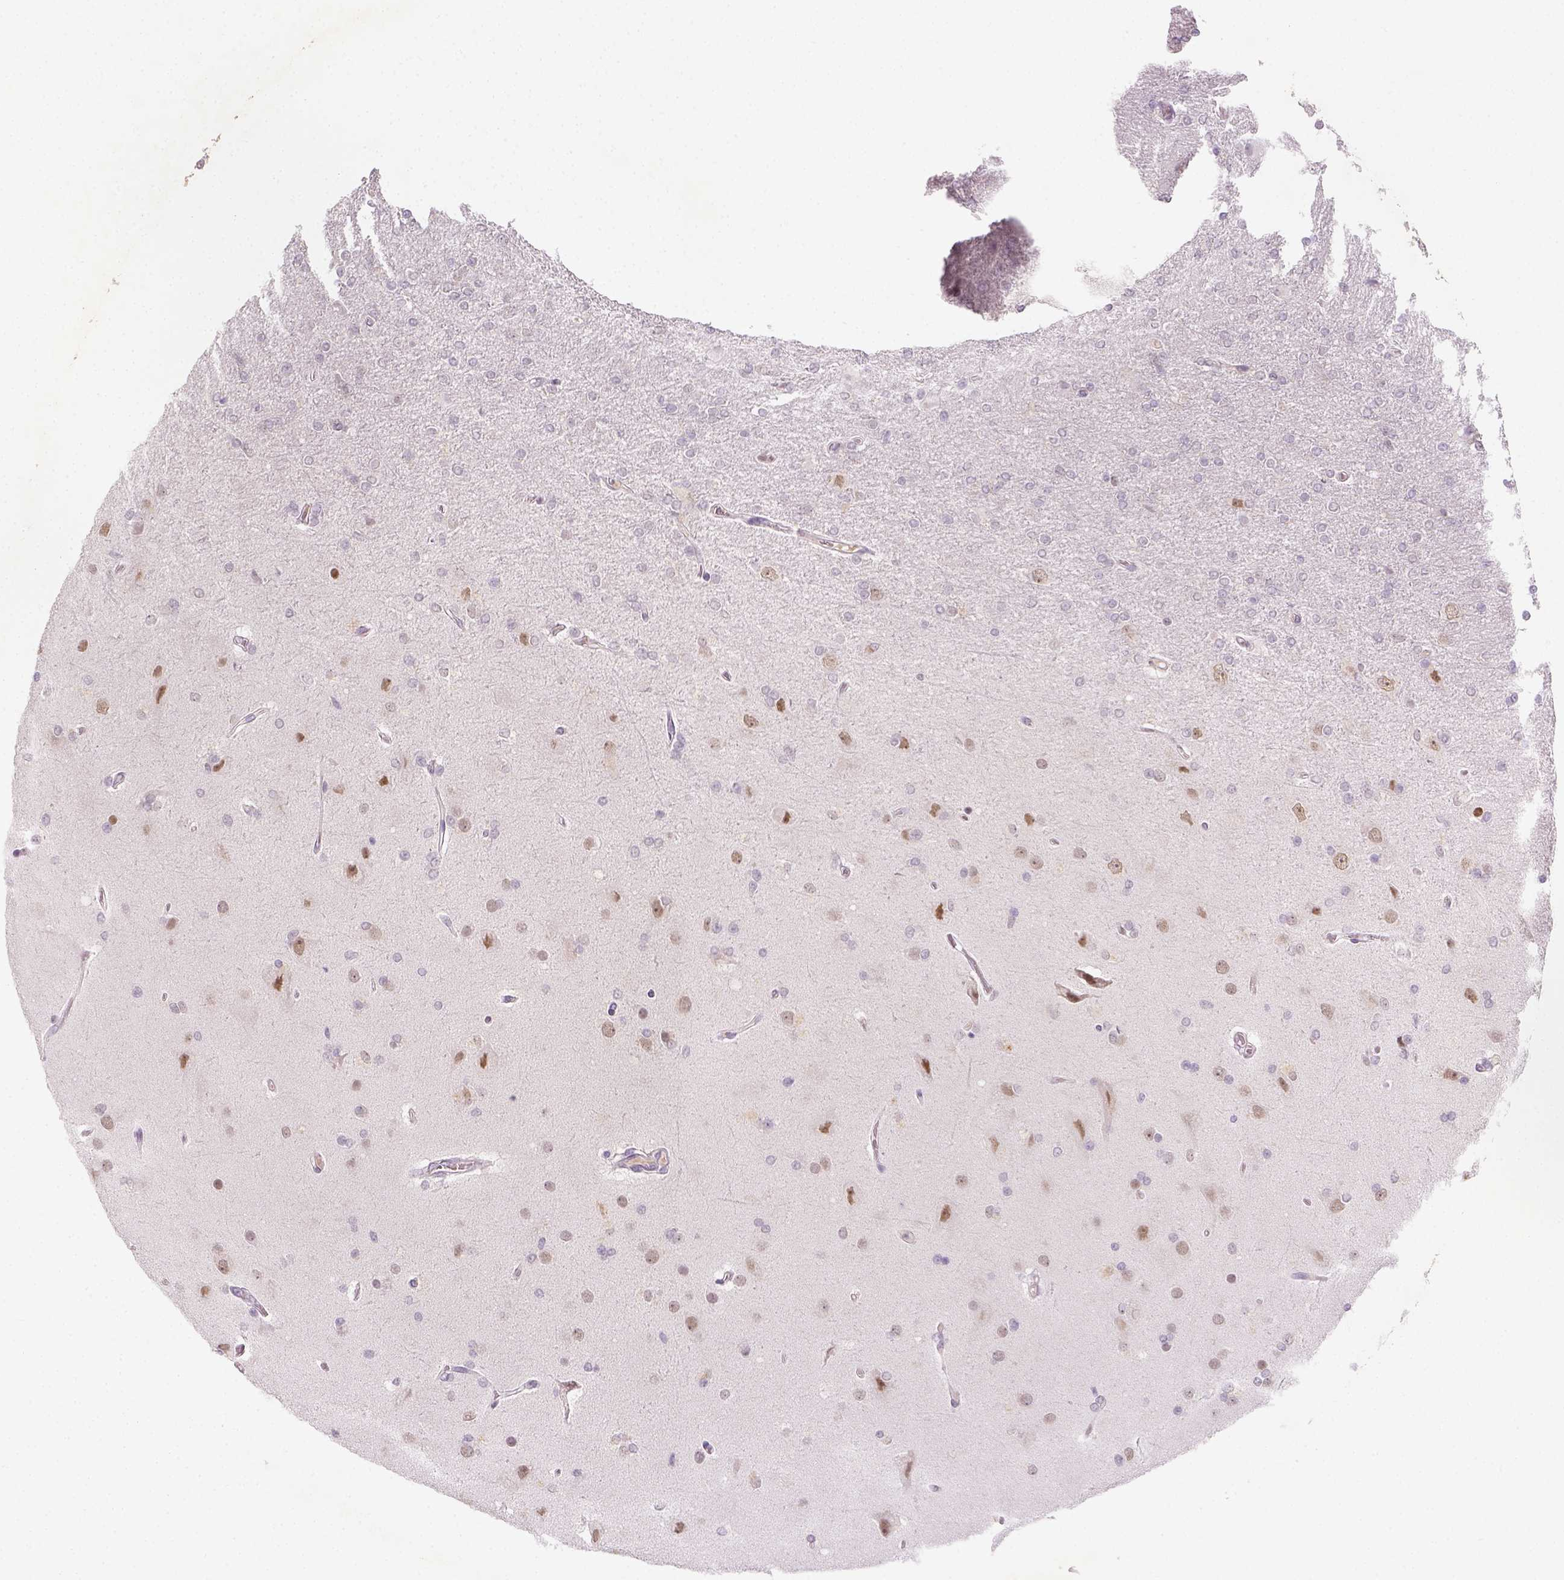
{"staining": {"intensity": "negative", "quantity": "none", "location": "none"}, "tissue": "glioma", "cell_type": "Tumor cells", "image_type": "cancer", "snomed": [{"axis": "morphology", "description": "Glioma, malignant, High grade"}, {"axis": "topography", "description": "Cerebral cortex"}], "caption": "Tumor cells show no significant expression in glioma.", "gene": "MAGEB3", "patient": {"sex": "male", "age": 70}}